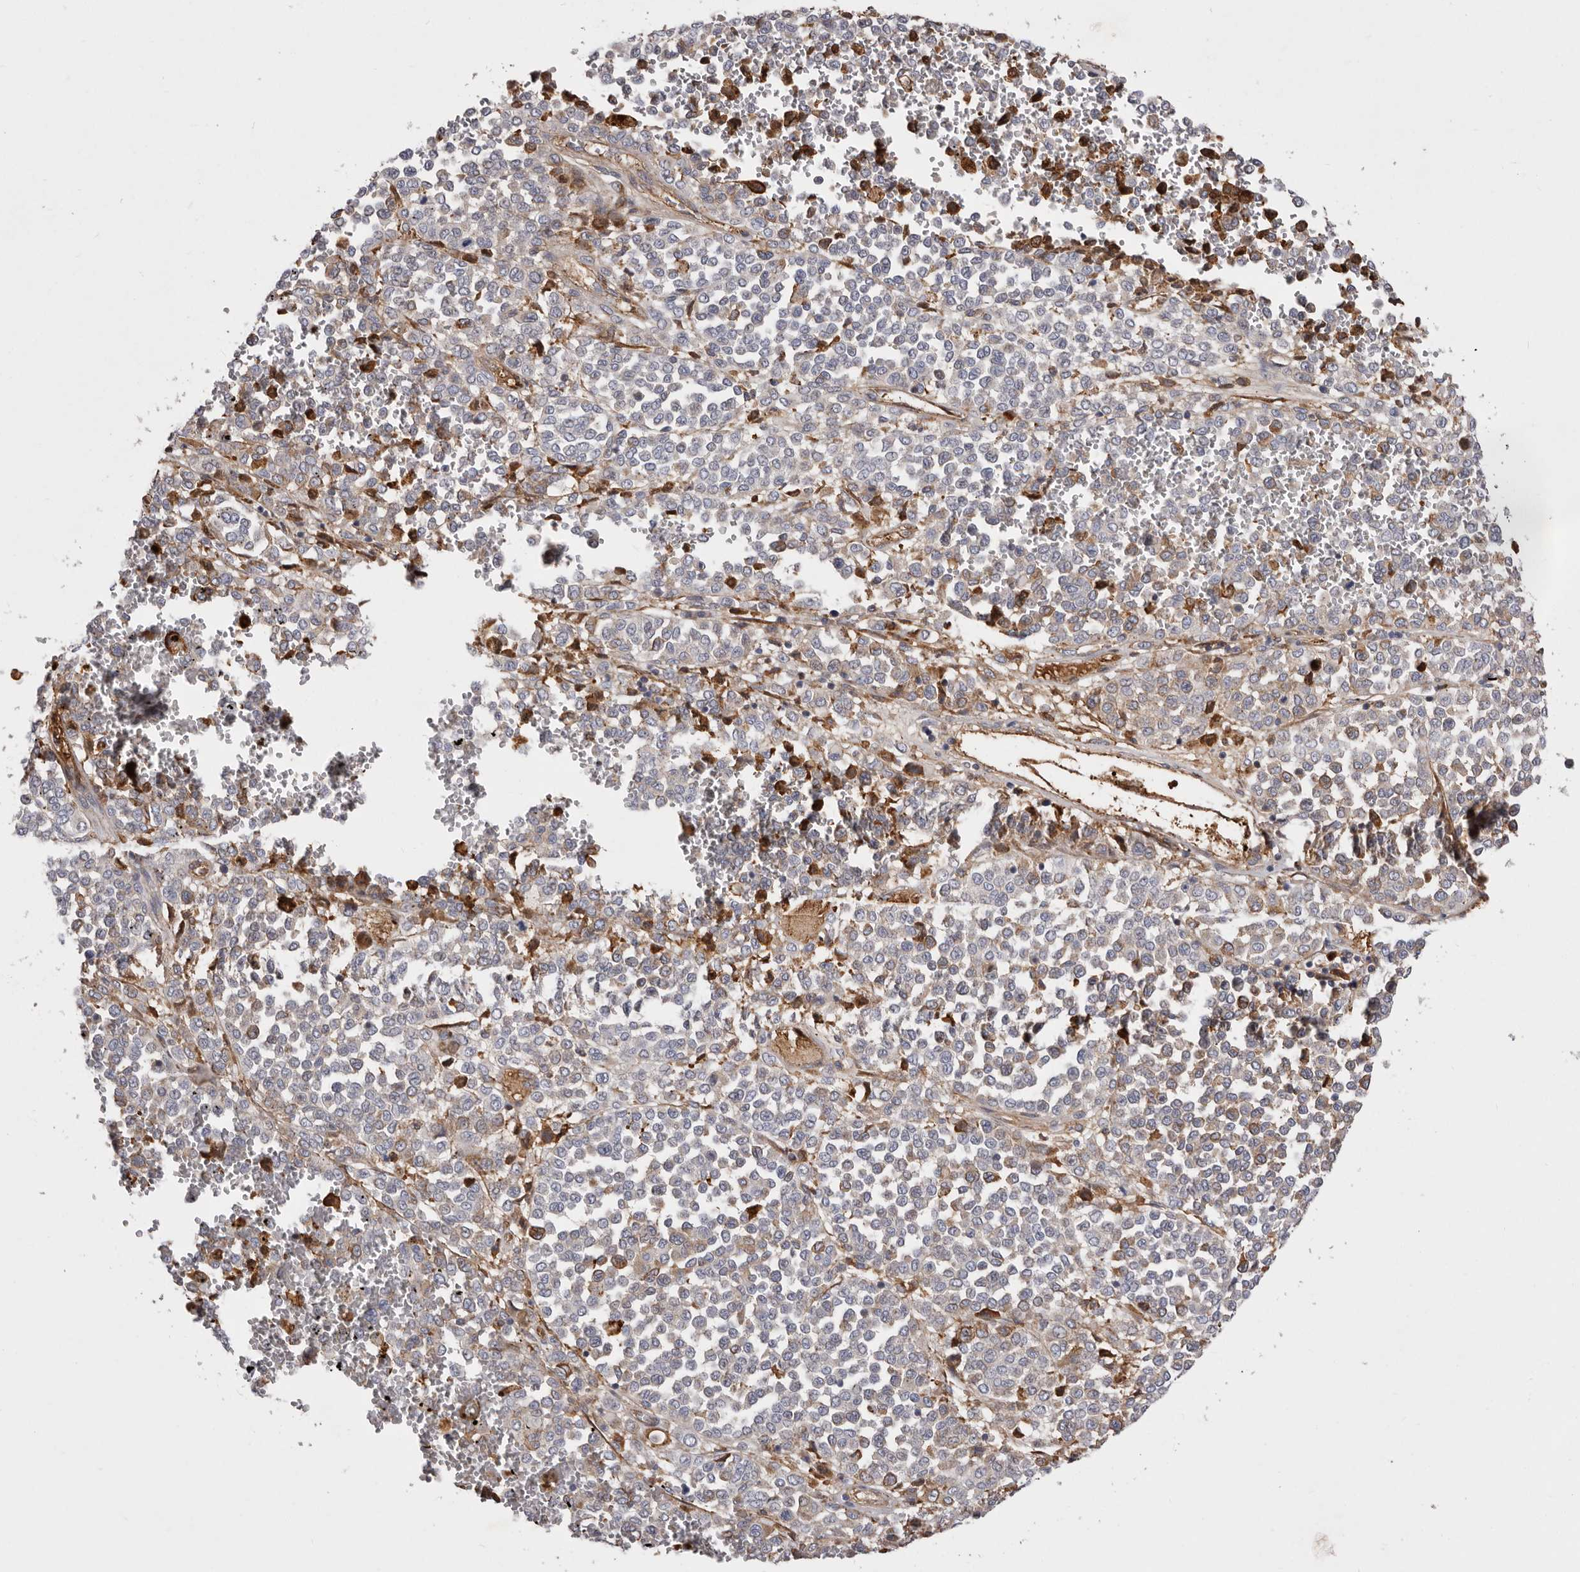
{"staining": {"intensity": "negative", "quantity": "none", "location": "none"}, "tissue": "melanoma", "cell_type": "Tumor cells", "image_type": "cancer", "snomed": [{"axis": "morphology", "description": "Malignant melanoma, Metastatic site"}, {"axis": "topography", "description": "Pancreas"}], "caption": "There is no significant positivity in tumor cells of malignant melanoma (metastatic site).", "gene": "NUBPL", "patient": {"sex": "female", "age": 30}}